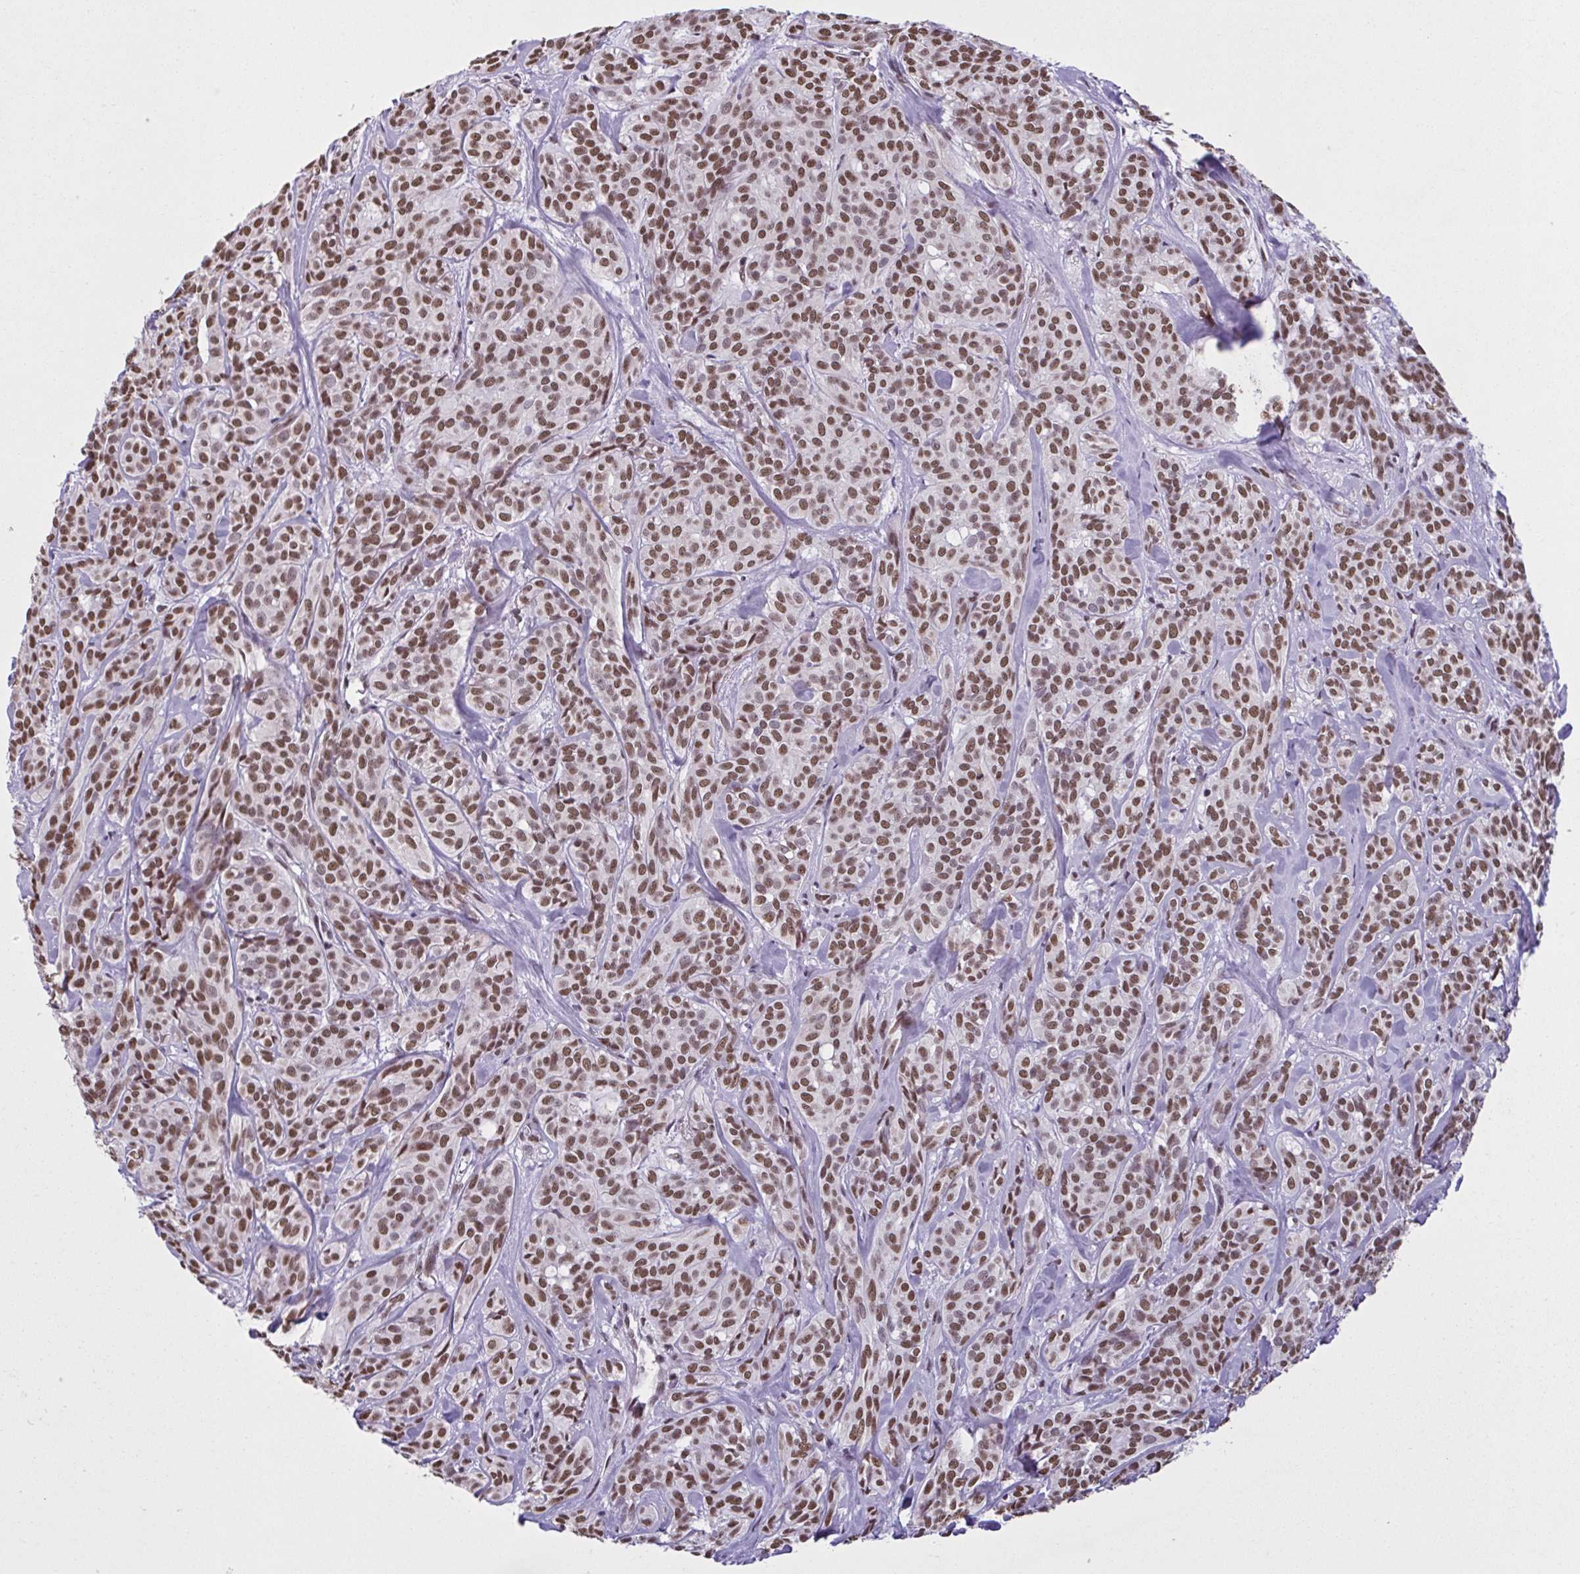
{"staining": {"intensity": "moderate", "quantity": ">75%", "location": "nuclear"}, "tissue": "head and neck cancer", "cell_type": "Tumor cells", "image_type": "cancer", "snomed": [{"axis": "morphology", "description": "Adenocarcinoma, NOS"}, {"axis": "topography", "description": "Head-Neck"}], "caption": "IHC micrograph of neoplastic tissue: adenocarcinoma (head and neck) stained using IHC displays medium levels of moderate protein expression localized specifically in the nuclear of tumor cells, appearing as a nuclear brown color.", "gene": "TIMM21", "patient": {"sex": "female", "age": 57}}